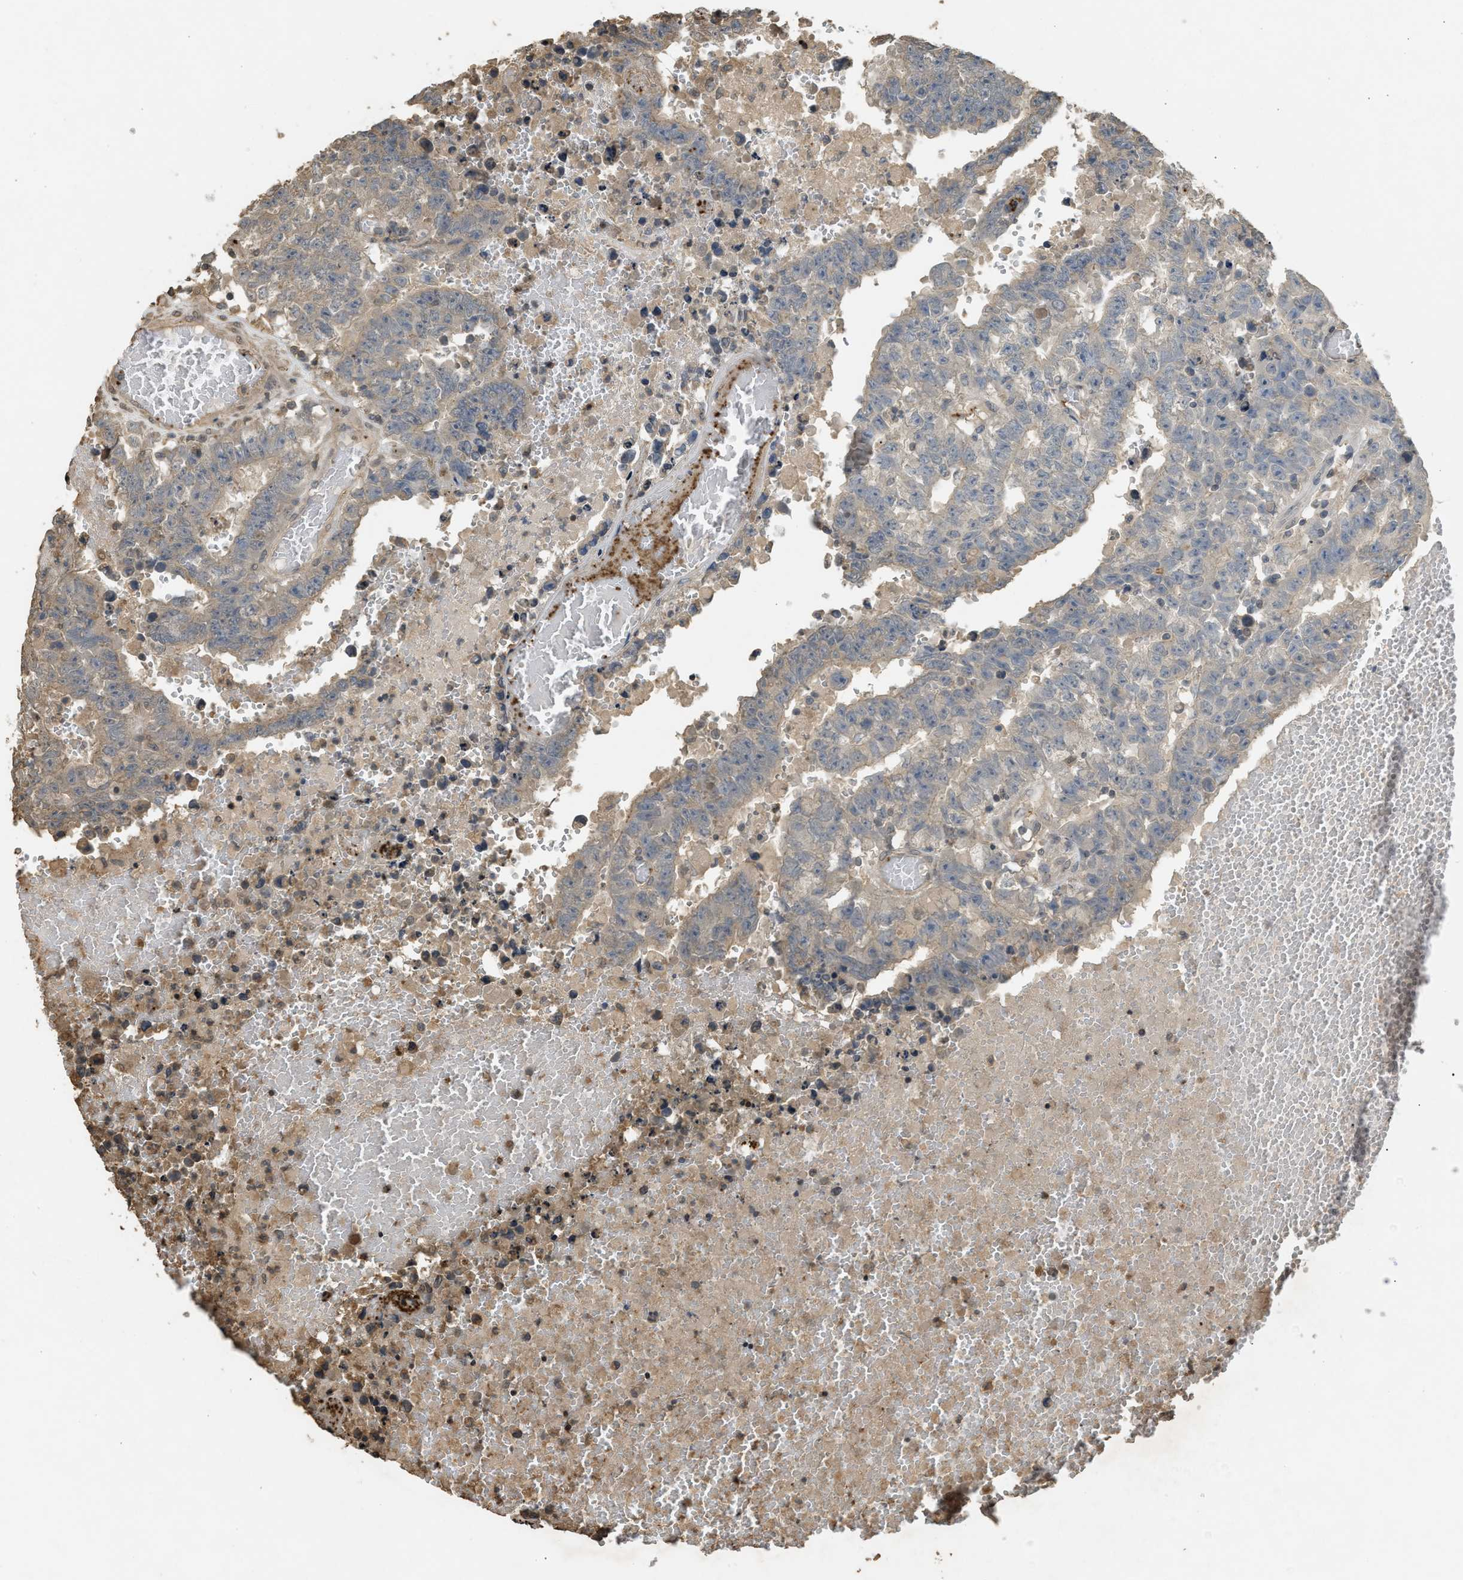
{"staining": {"intensity": "weak", "quantity": "<25%", "location": "cytoplasmic/membranous"}, "tissue": "testis cancer", "cell_type": "Tumor cells", "image_type": "cancer", "snomed": [{"axis": "morphology", "description": "Carcinoma, Embryonal, NOS"}, {"axis": "topography", "description": "Testis"}], "caption": "DAB immunohistochemical staining of testis embryonal carcinoma exhibits no significant expression in tumor cells.", "gene": "ARHGDIA", "patient": {"sex": "male", "age": 25}}